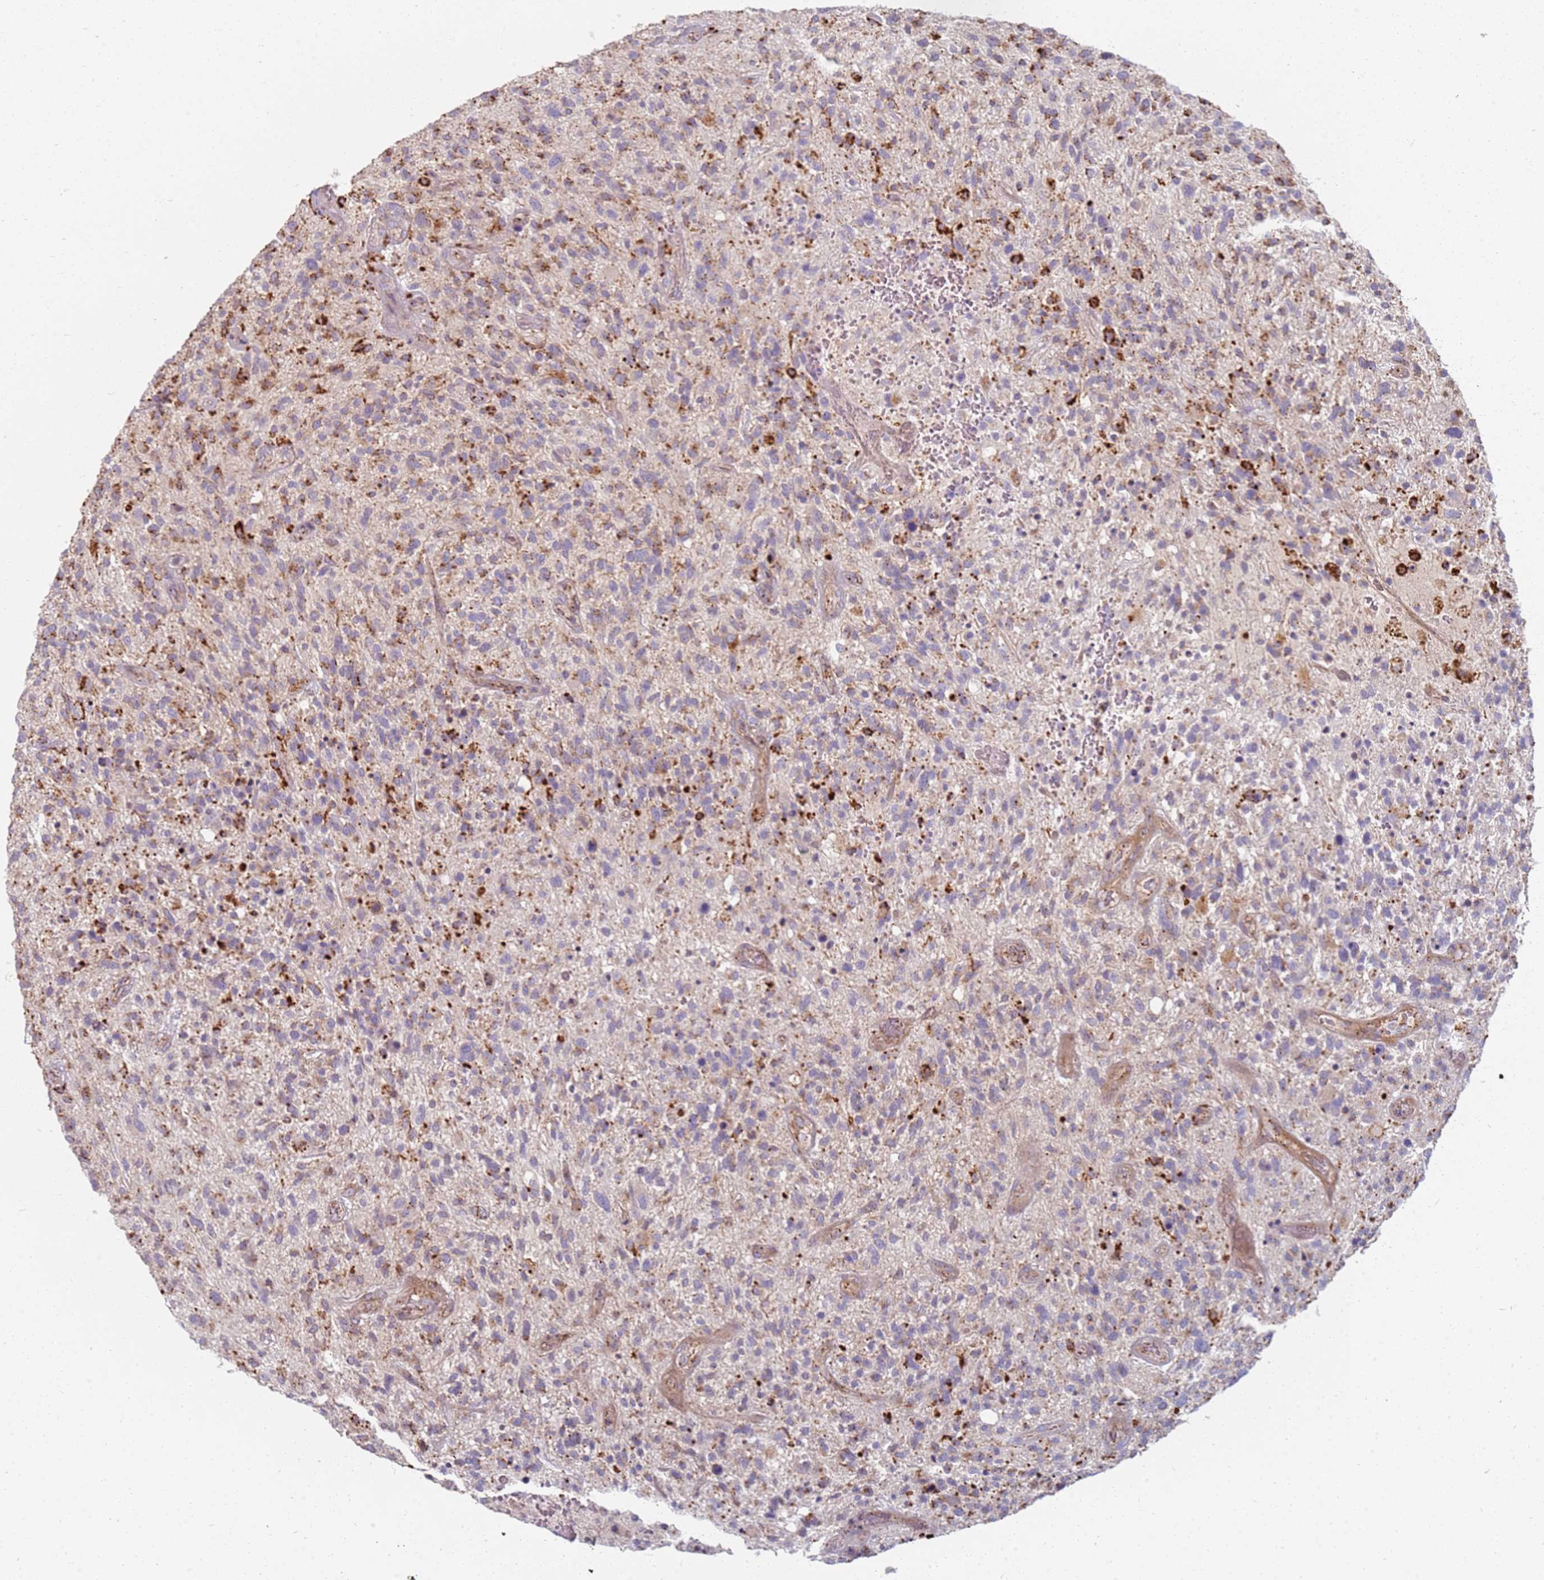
{"staining": {"intensity": "moderate", "quantity": "25%-75%", "location": "cytoplasmic/membranous"}, "tissue": "glioma", "cell_type": "Tumor cells", "image_type": "cancer", "snomed": [{"axis": "morphology", "description": "Glioma, malignant, High grade"}, {"axis": "topography", "description": "Brain"}], "caption": "Tumor cells exhibit moderate cytoplasmic/membranous staining in about 25%-75% of cells in malignant high-grade glioma.", "gene": "TMEM229B", "patient": {"sex": "male", "age": 47}}